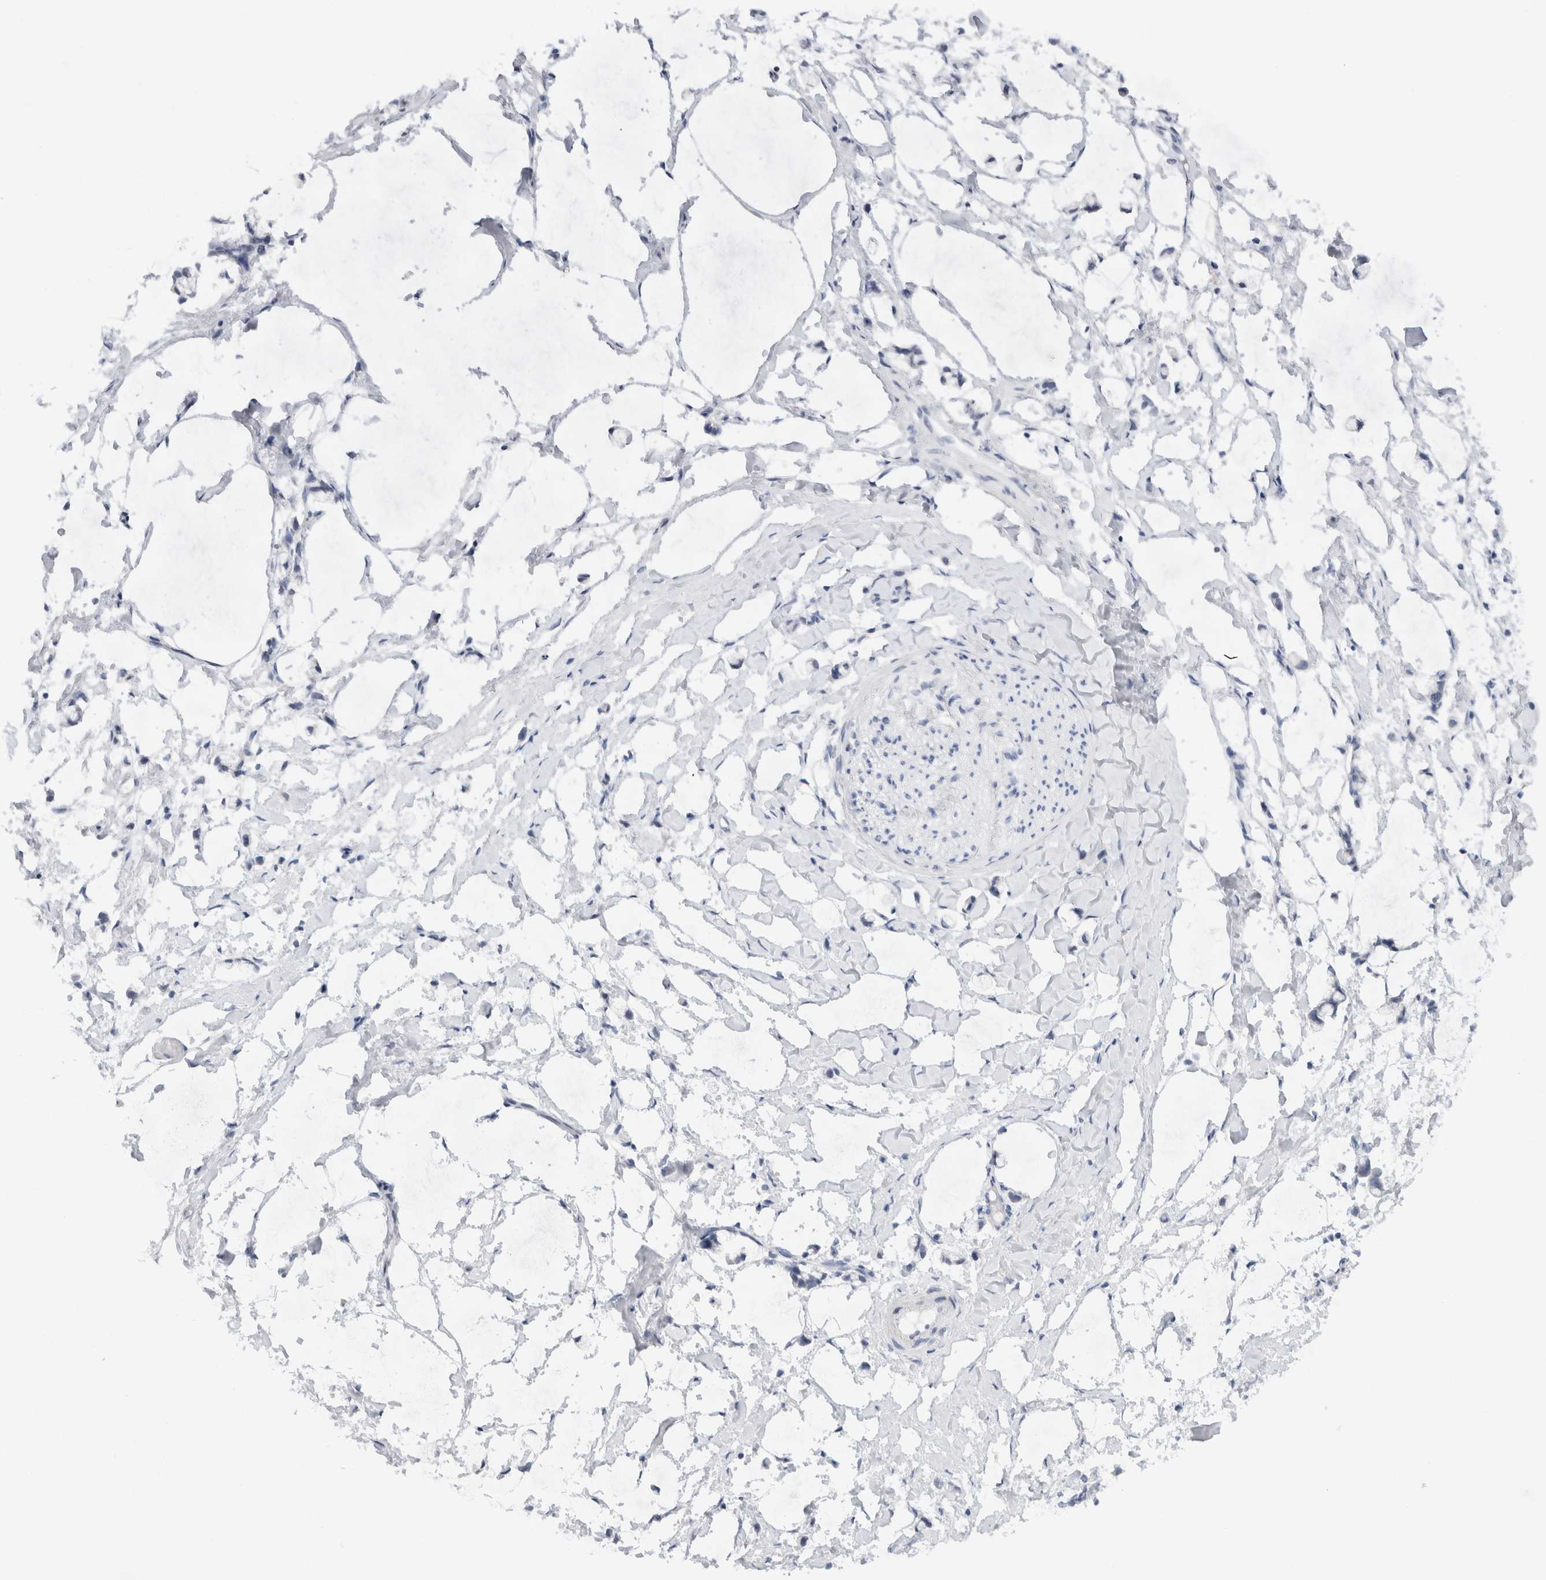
{"staining": {"intensity": "negative", "quantity": "none", "location": "none"}, "tissue": "adipose tissue", "cell_type": "Adipocytes", "image_type": "normal", "snomed": [{"axis": "morphology", "description": "Normal tissue, NOS"}, {"axis": "morphology", "description": "Adenocarcinoma, NOS"}, {"axis": "topography", "description": "Colon"}, {"axis": "topography", "description": "Peripheral nerve tissue"}], "caption": "Immunohistochemical staining of benign human adipose tissue demonstrates no significant staining in adipocytes.", "gene": "C9orf50", "patient": {"sex": "male", "age": 14}}